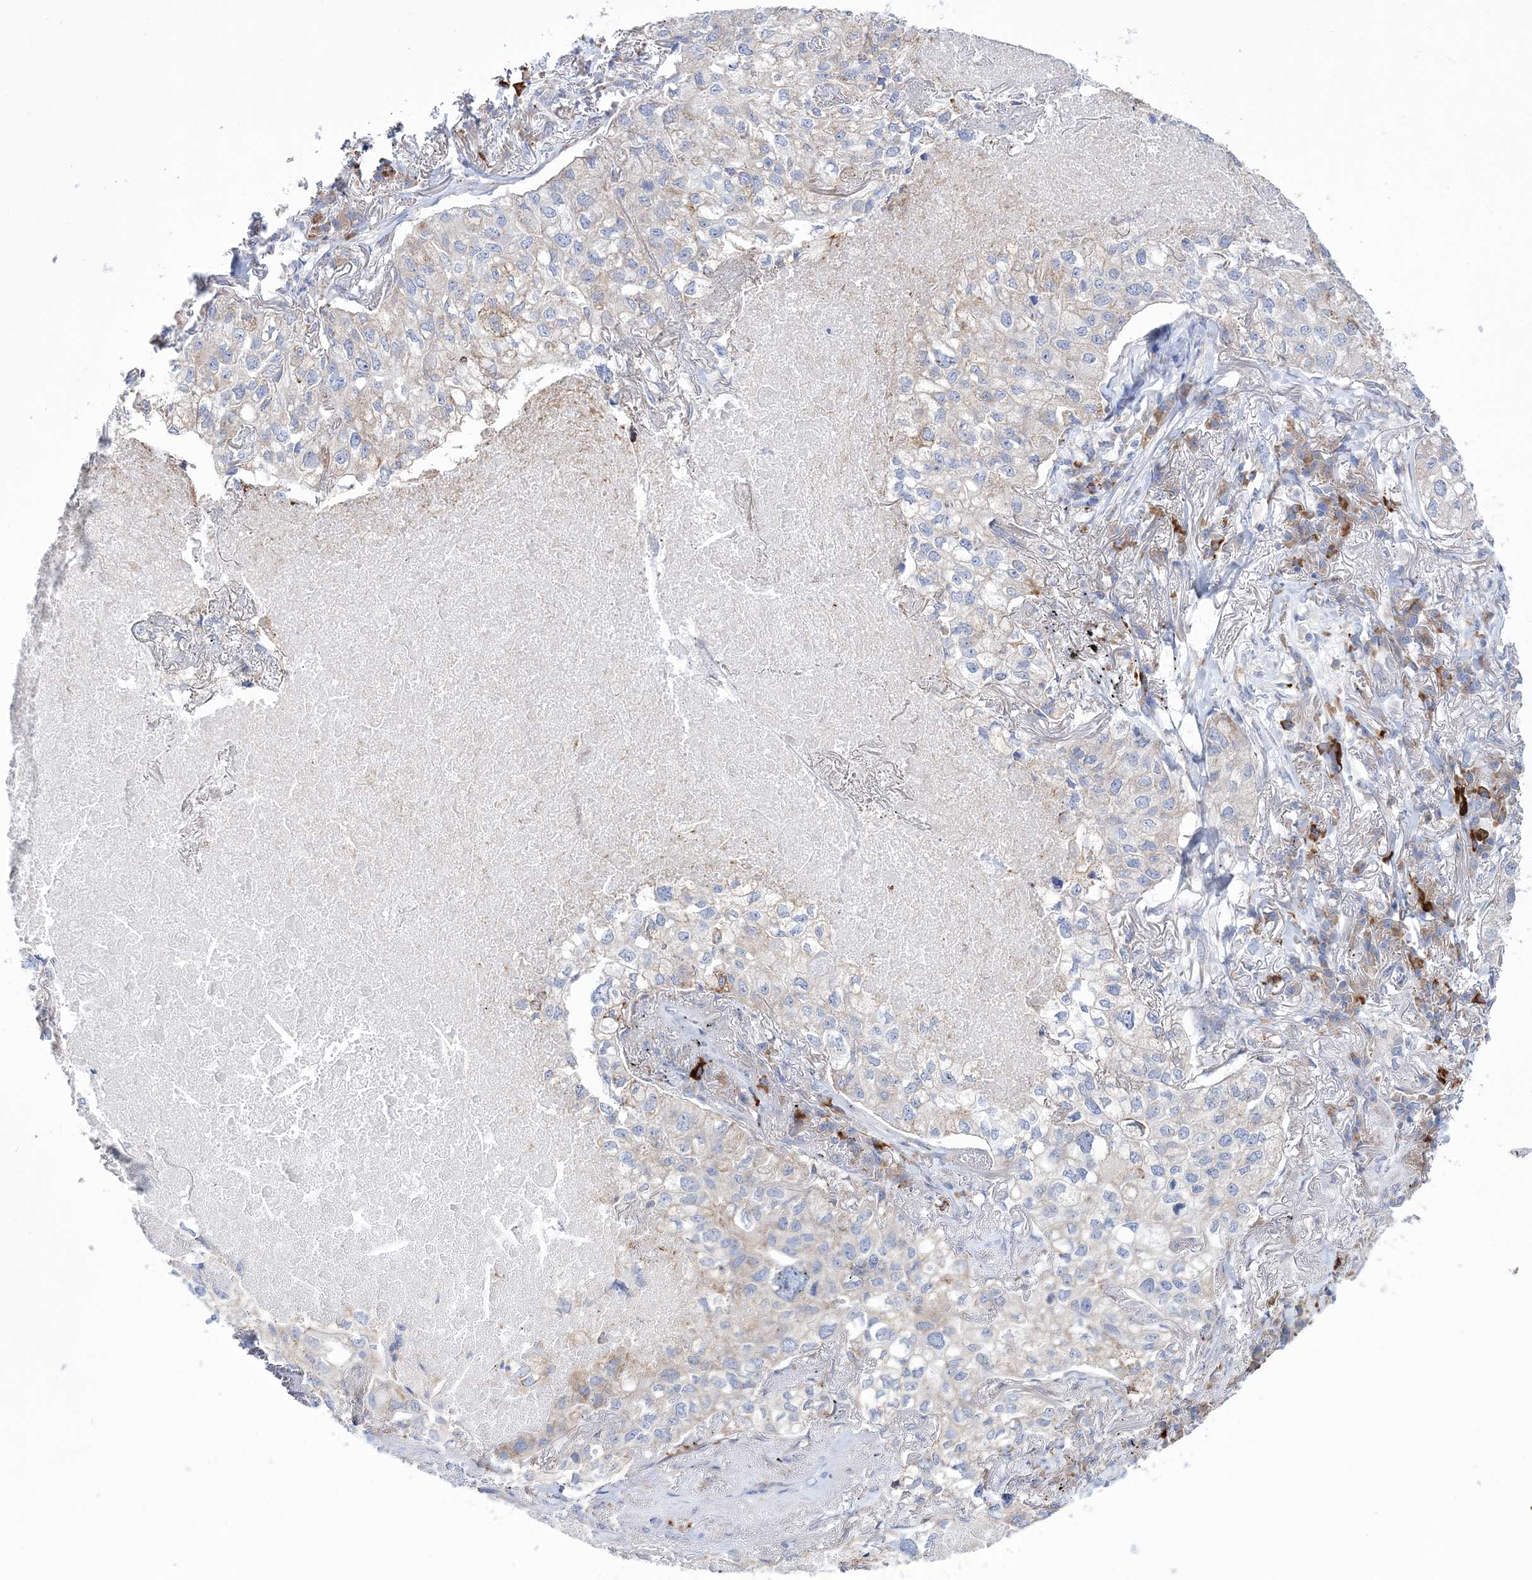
{"staining": {"intensity": "negative", "quantity": "none", "location": "none"}, "tissue": "lung cancer", "cell_type": "Tumor cells", "image_type": "cancer", "snomed": [{"axis": "morphology", "description": "Adenocarcinoma, NOS"}, {"axis": "topography", "description": "Lung"}], "caption": "An image of lung cancer (adenocarcinoma) stained for a protein reveals no brown staining in tumor cells.", "gene": "MED31", "patient": {"sex": "male", "age": 65}}